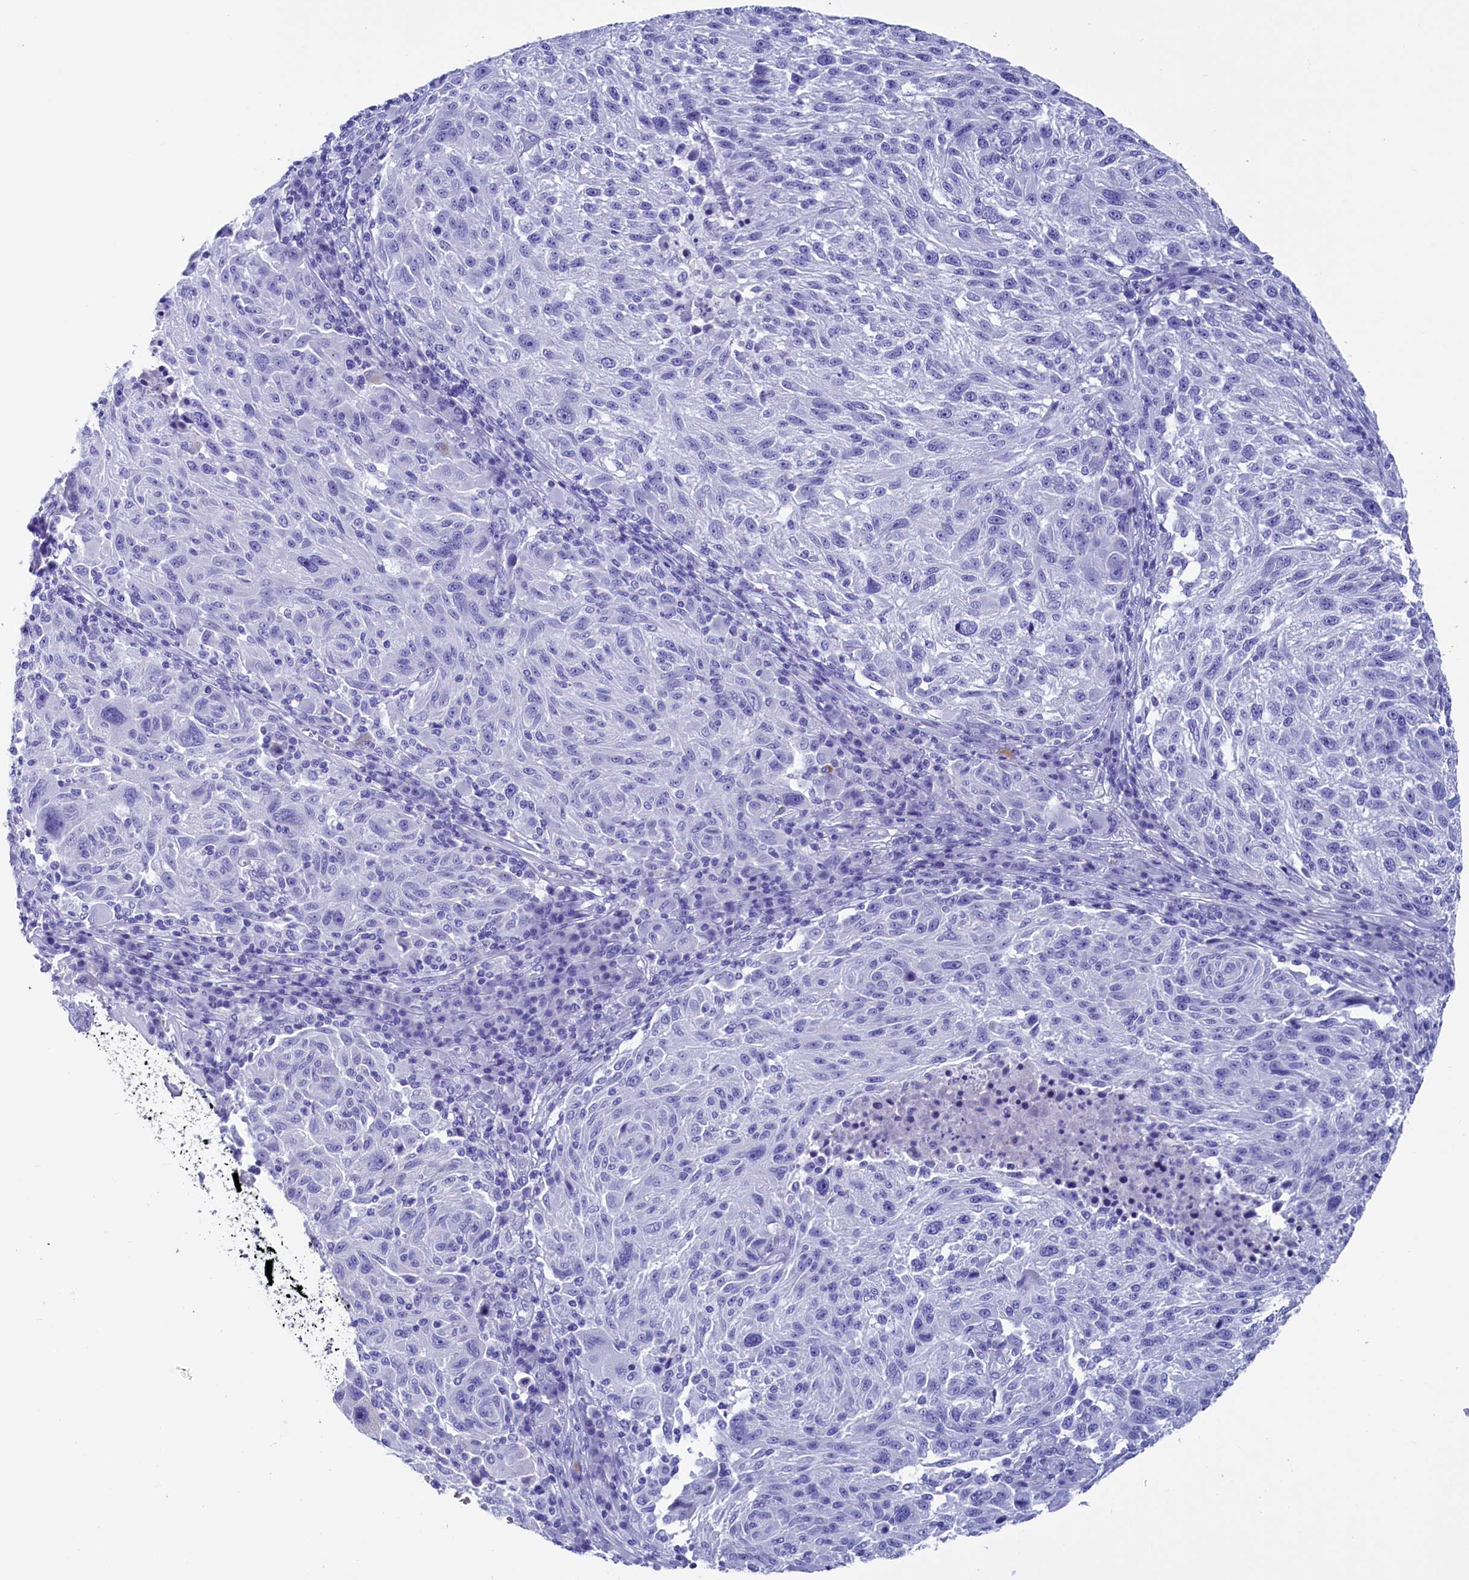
{"staining": {"intensity": "negative", "quantity": "none", "location": "none"}, "tissue": "melanoma", "cell_type": "Tumor cells", "image_type": "cancer", "snomed": [{"axis": "morphology", "description": "Malignant melanoma, NOS"}, {"axis": "topography", "description": "Skin"}], "caption": "A histopathology image of human malignant melanoma is negative for staining in tumor cells.", "gene": "ANKRD29", "patient": {"sex": "male", "age": 53}}